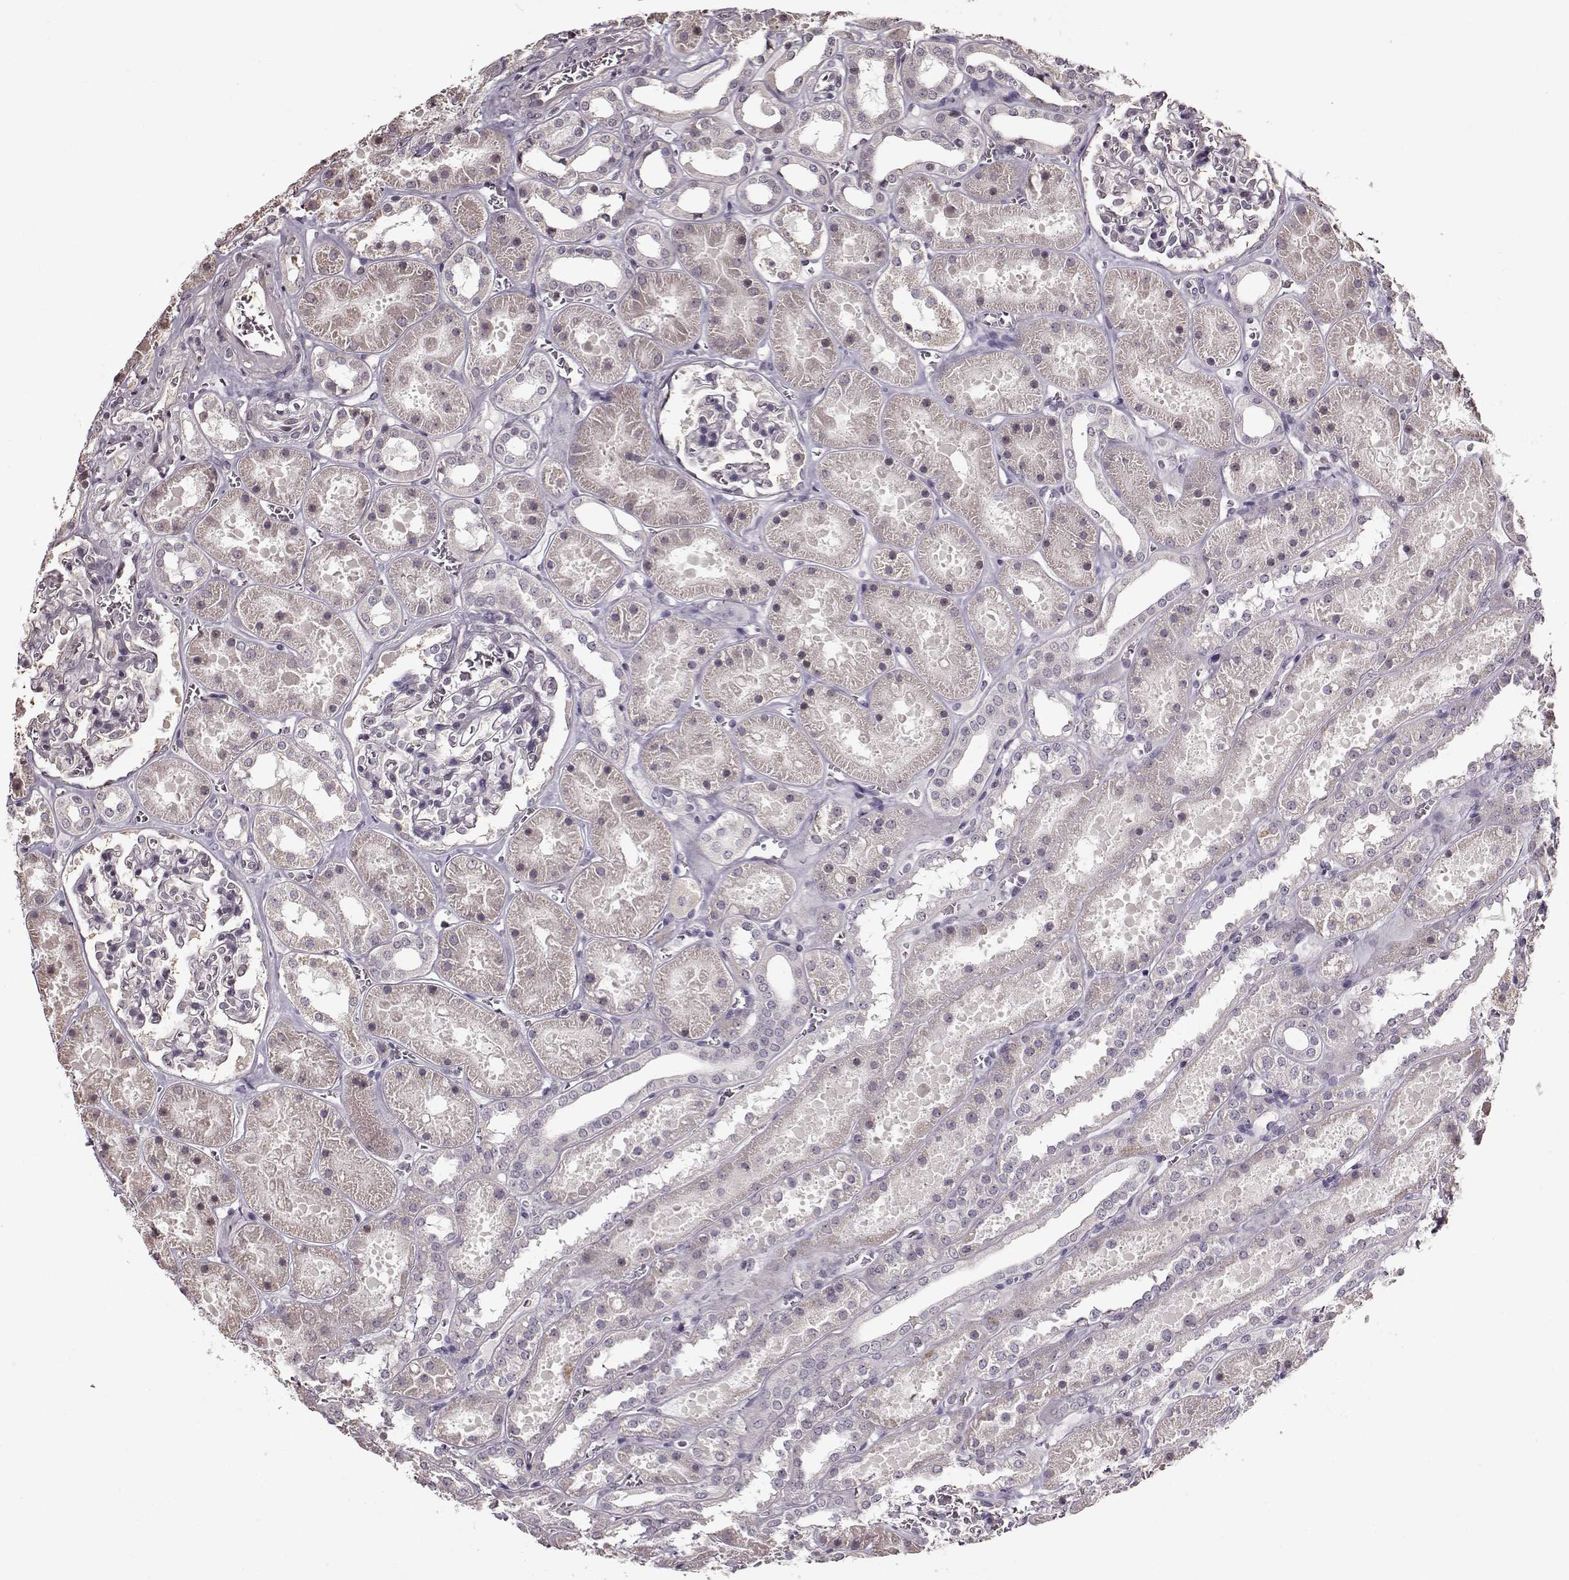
{"staining": {"intensity": "negative", "quantity": "none", "location": "none"}, "tissue": "kidney", "cell_type": "Cells in glomeruli", "image_type": "normal", "snomed": [{"axis": "morphology", "description": "Normal tissue, NOS"}, {"axis": "topography", "description": "Kidney"}], "caption": "High power microscopy micrograph of an immunohistochemistry (IHC) histopathology image of unremarkable kidney, revealing no significant staining in cells in glomeruli. (DAB immunohistochemistry (IHC), high magnification).", "gene": "FSHB", "patient": {"sex": "female", "age": 41}}